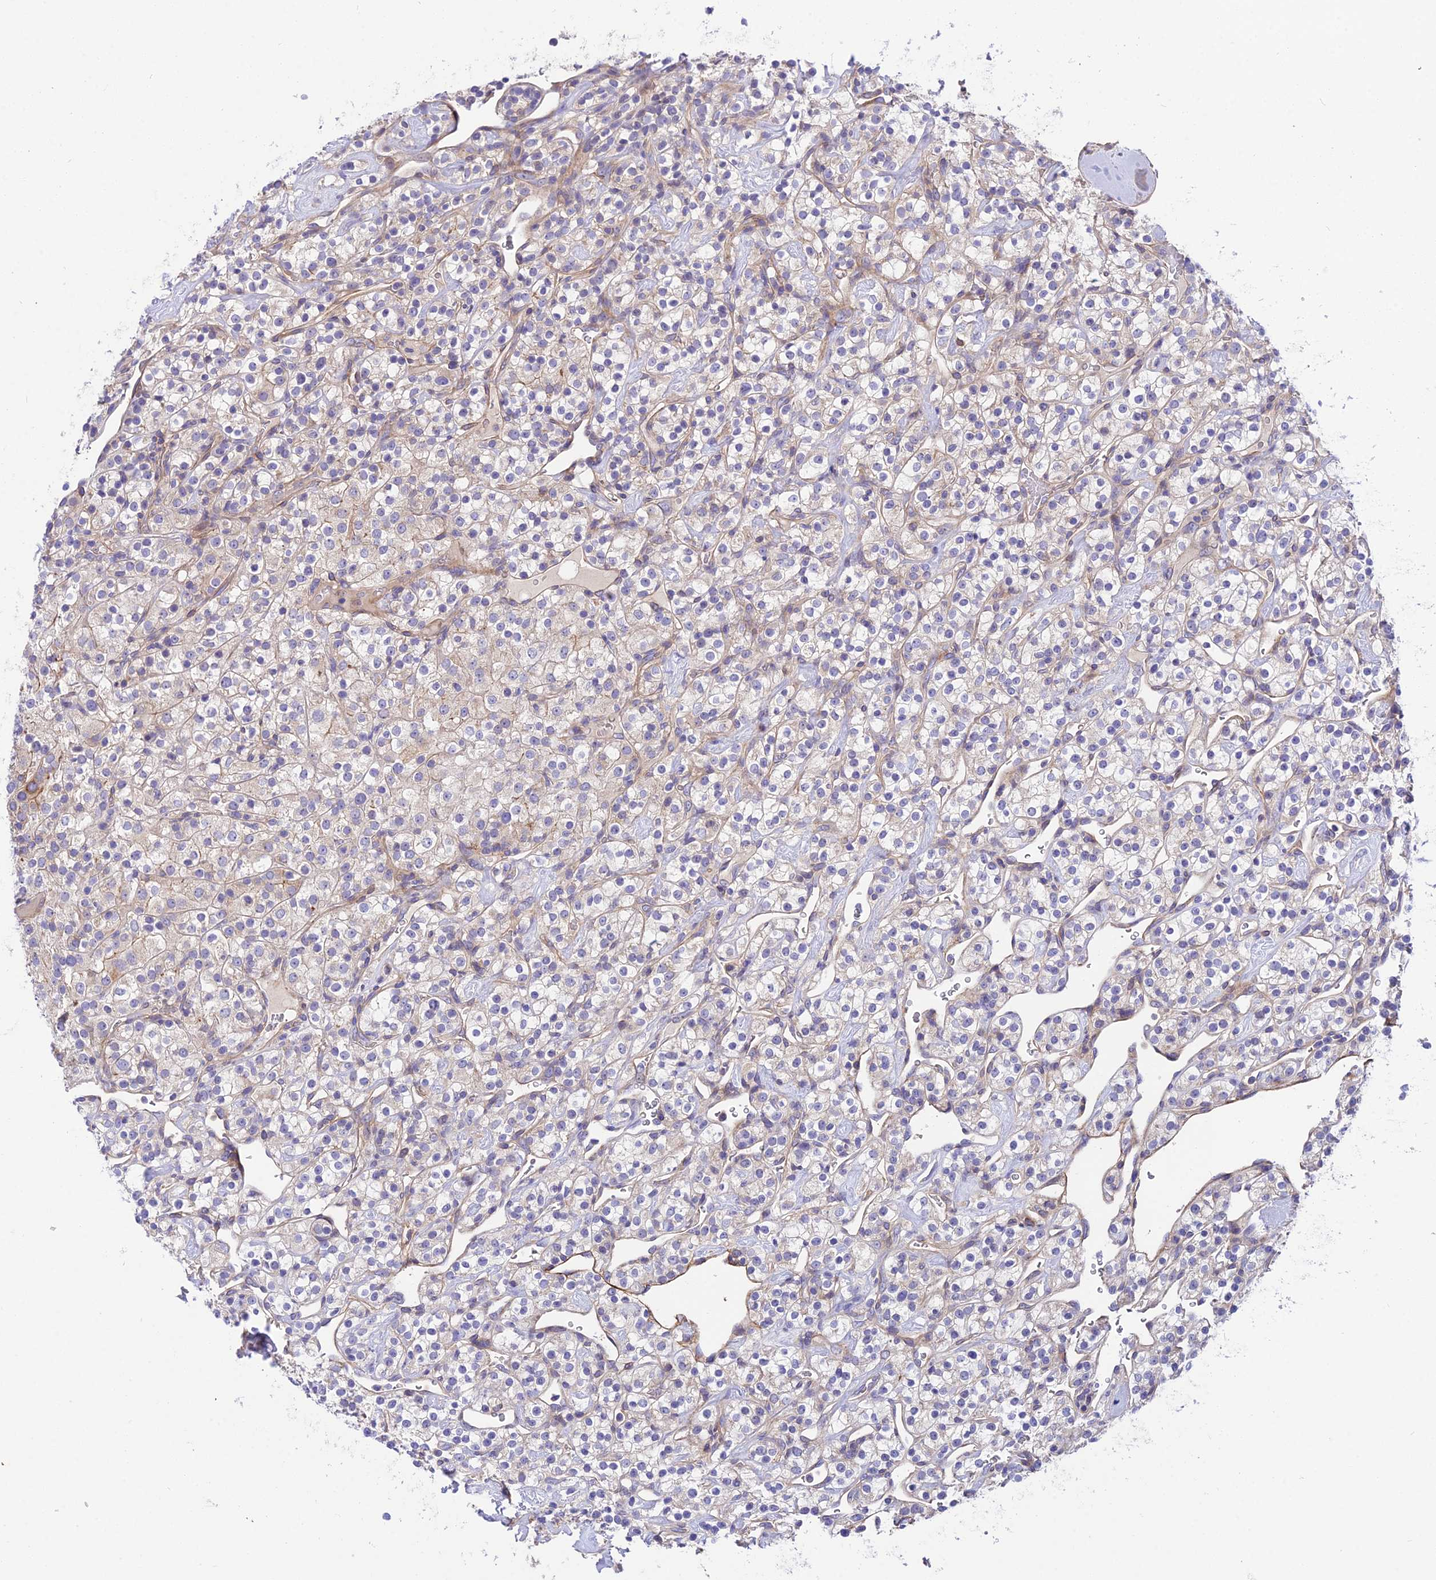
{"staining": {"intensity": "weak", "quantity": "<25%", "location": "cytoplasmic/membranous"}, "tissue": "renal cancer", "cell_type": "Tumor cells", "image_type": "cancer", "snomed": [{"axis": "morphology", "description": "Adenocarcinoma, NOS"}, {"axis": "topography", "description": "Kidney"}], "caption": "Immunohistochemistry photomicrograph of adenocarcinoma (renal) stained for a protein (brown), which shows no positivity in tumor cells. (DAB (3,3'-diaminobenzidine) immunohistochemistry (IHC) visualized using brightfield microscopy, high magnification).", "gene": "TRIM43B", "patient": {"sex": "male", "age": 77}}